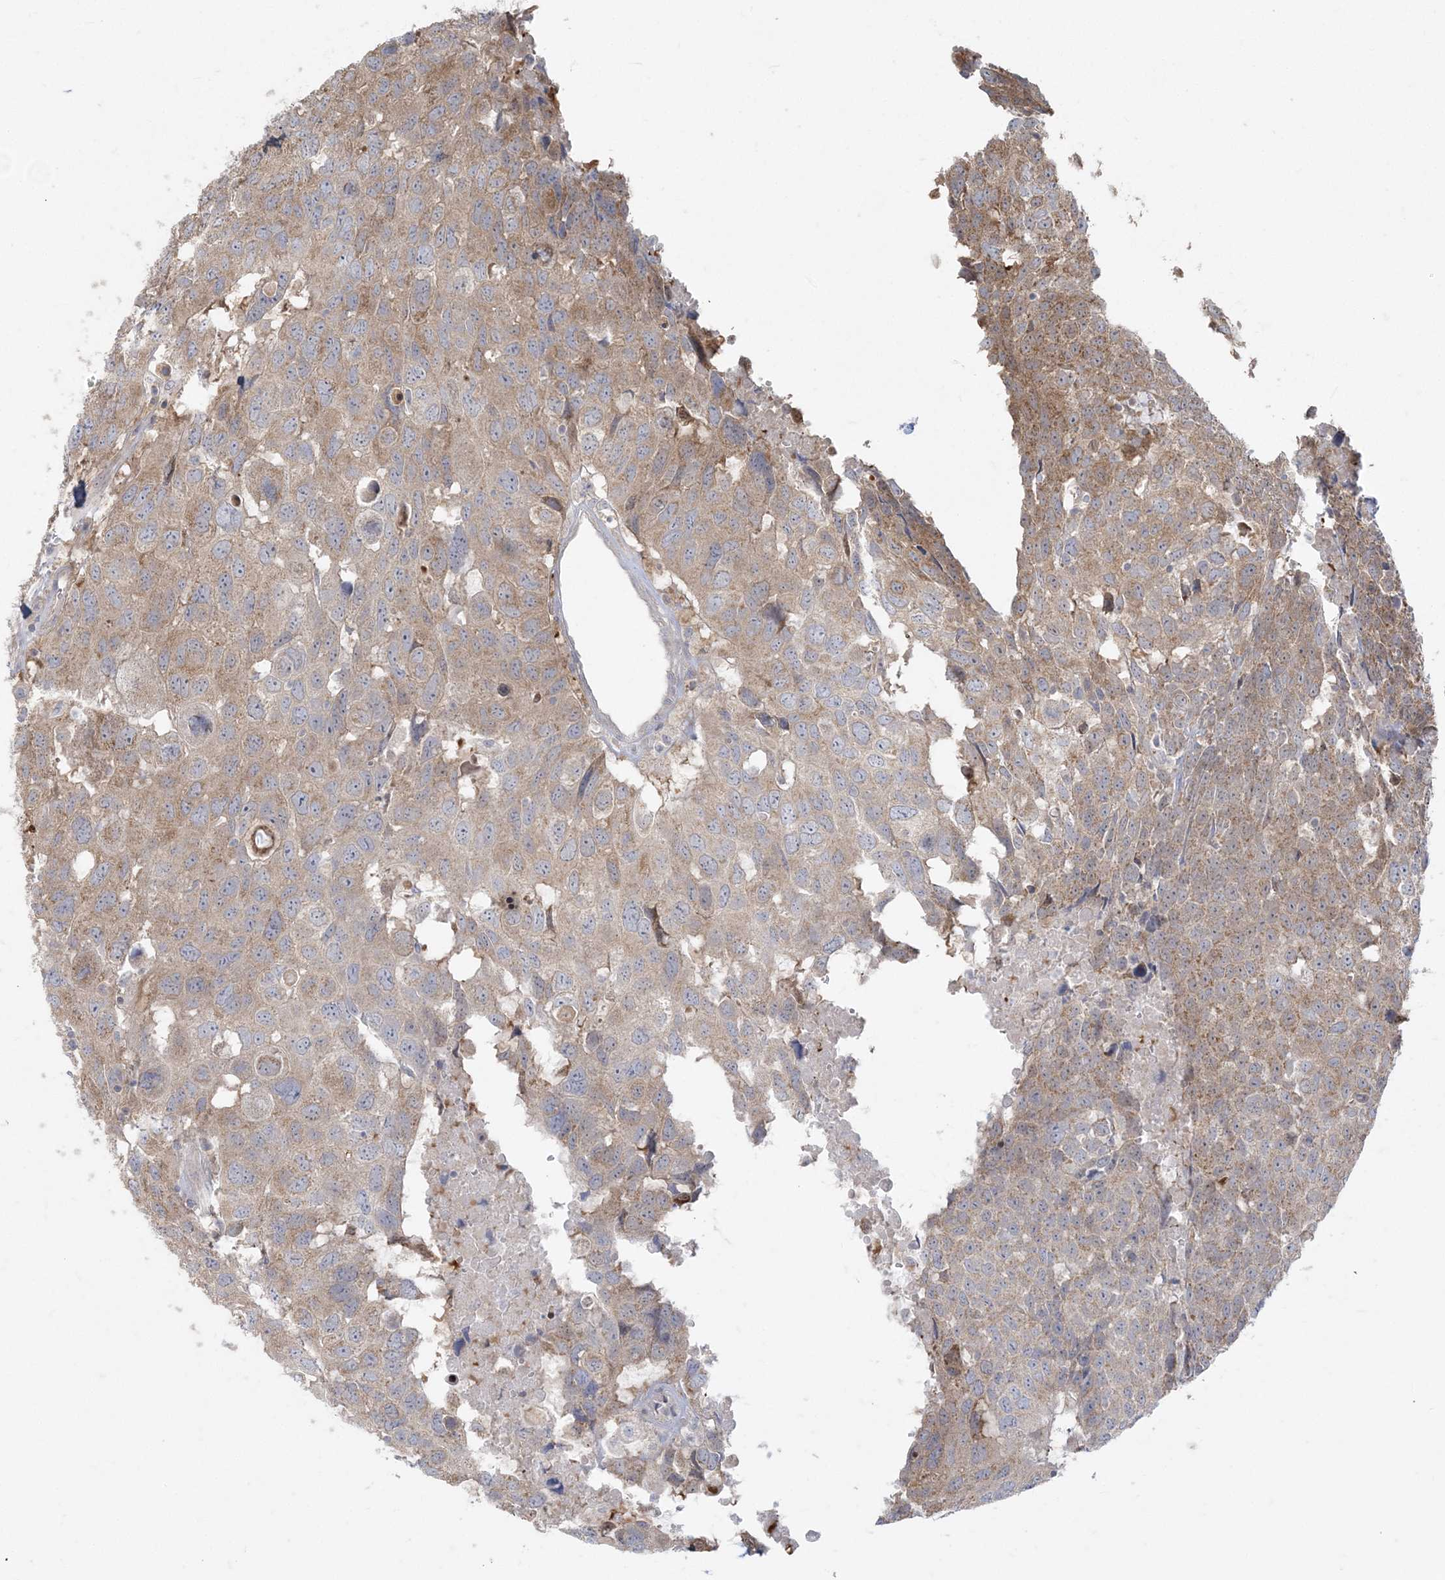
{"staining": {"intensity": "moderate", "quantity": "25%-75%", "location": "cytoplasmic/membranous"}, "tissue": "head and neck cancer", "cell_type": "Tumor cells", "image_type": "cancer", "snomed": [{"axis": "morphology", "description": "Squamous cell carcinoma, NOS"}, {"axis": "topography", "description": "Head-Neck"}], "caption": "A brown stain labels moderate cytoplasmic/membranous expression of a protein in head and neck cancer tumor cells. The staining is performed using DAB brown chromogen to label protein expression. The nuclei are counter-stained blue using hematoxylin.", "gene": "ZC3H6", "patient": {"sex": "male", "age": 66}}